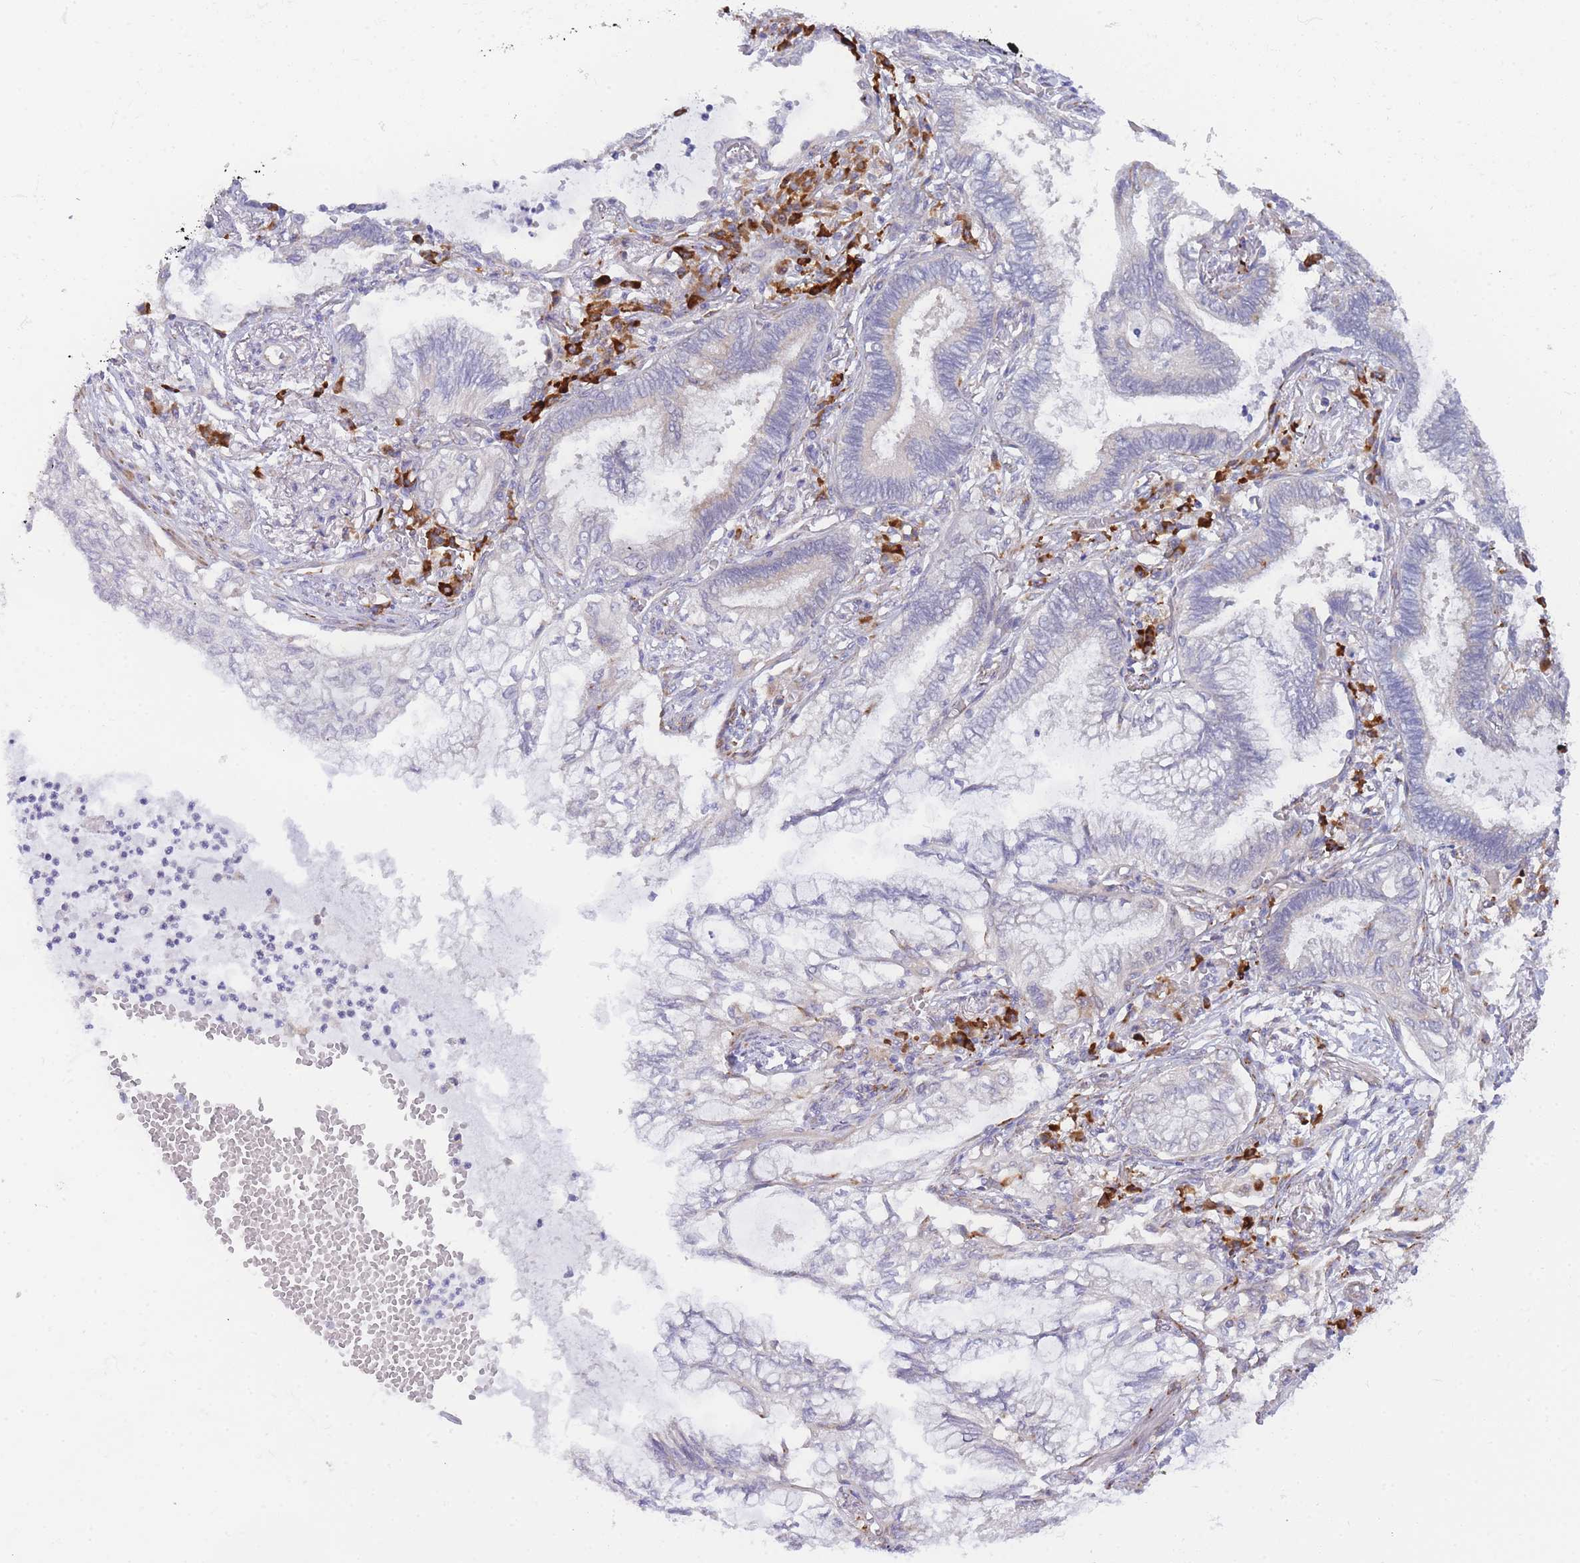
{"staining": {"intensity": "negative", "quantity": "none", "location": "none"}, "tissue": "lung cancer", "cell_type": "Tumor cells", "image_type": "cancer", "snomed": [{"axis": "morphology", "description": "Adenocarcinoma, NOS"}, {"axis": "topography", "description": "Lung"}], "caption": "This is a image of IHC staining of lung adenocarcinoma, which shows no staining in tumor cells.", "gene": "ZNF510", "patient": {"sex": "female", "age": 70}}